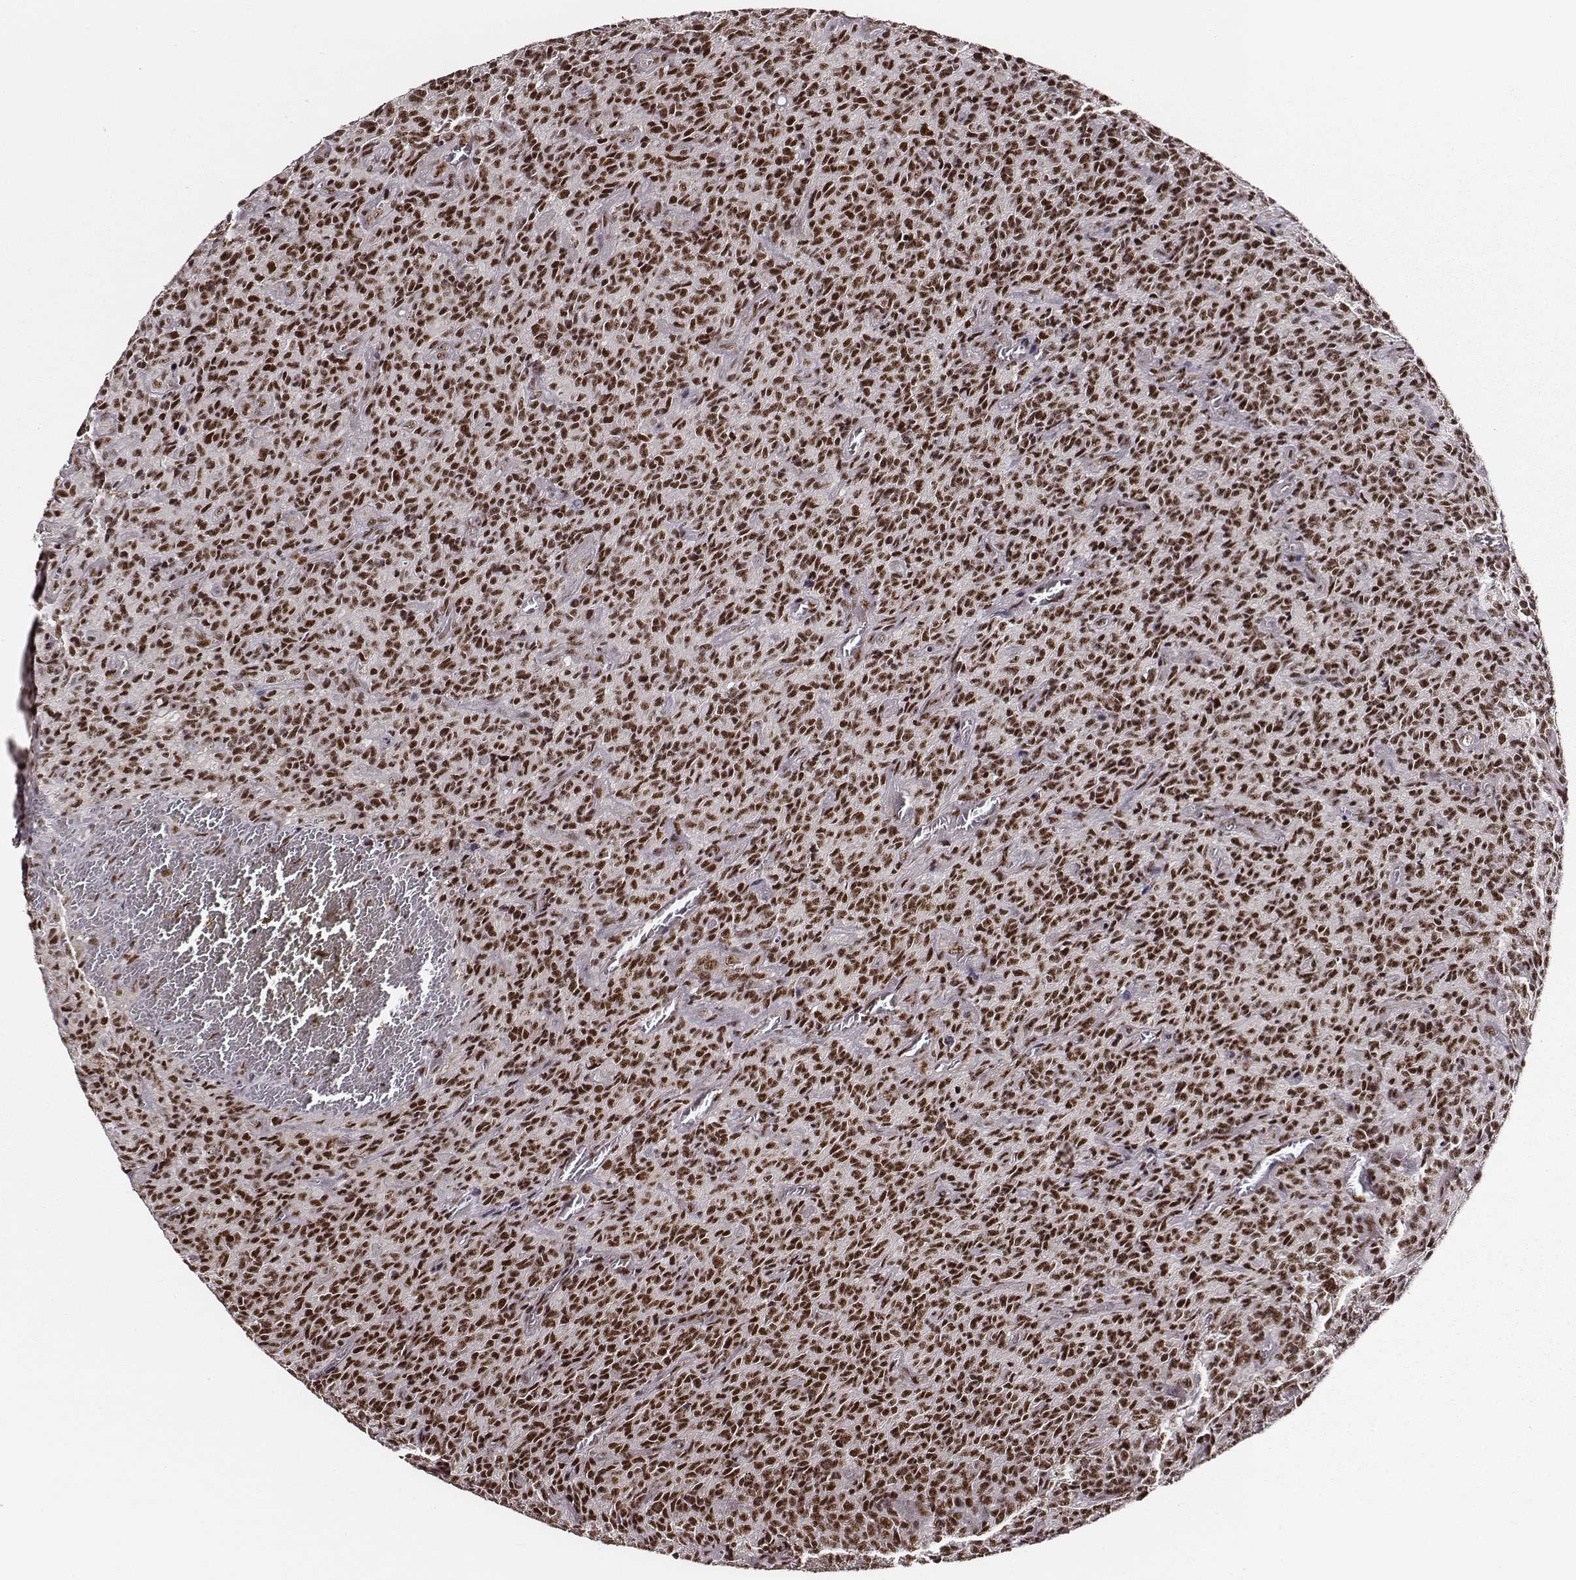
{"staining": {"intensity": "strong", "quantity": ">75%", "location": "nuclear"}, "tissue": "glioma", "cell_type": "Tumor cells", "image_type": "cancer", "snomed": [{"axis": "morphology", "description": "Glioma, malignant, High grade"}, {"axis": "topography", "description": "Brain"}], "caption": "Immunohistochemical staining of human glioma shows high levels of strong nuclear protein expression in approximately >75% of tumor cells.", "gene": "PPARA", "patient": {"sex": "male", "age": 76}}